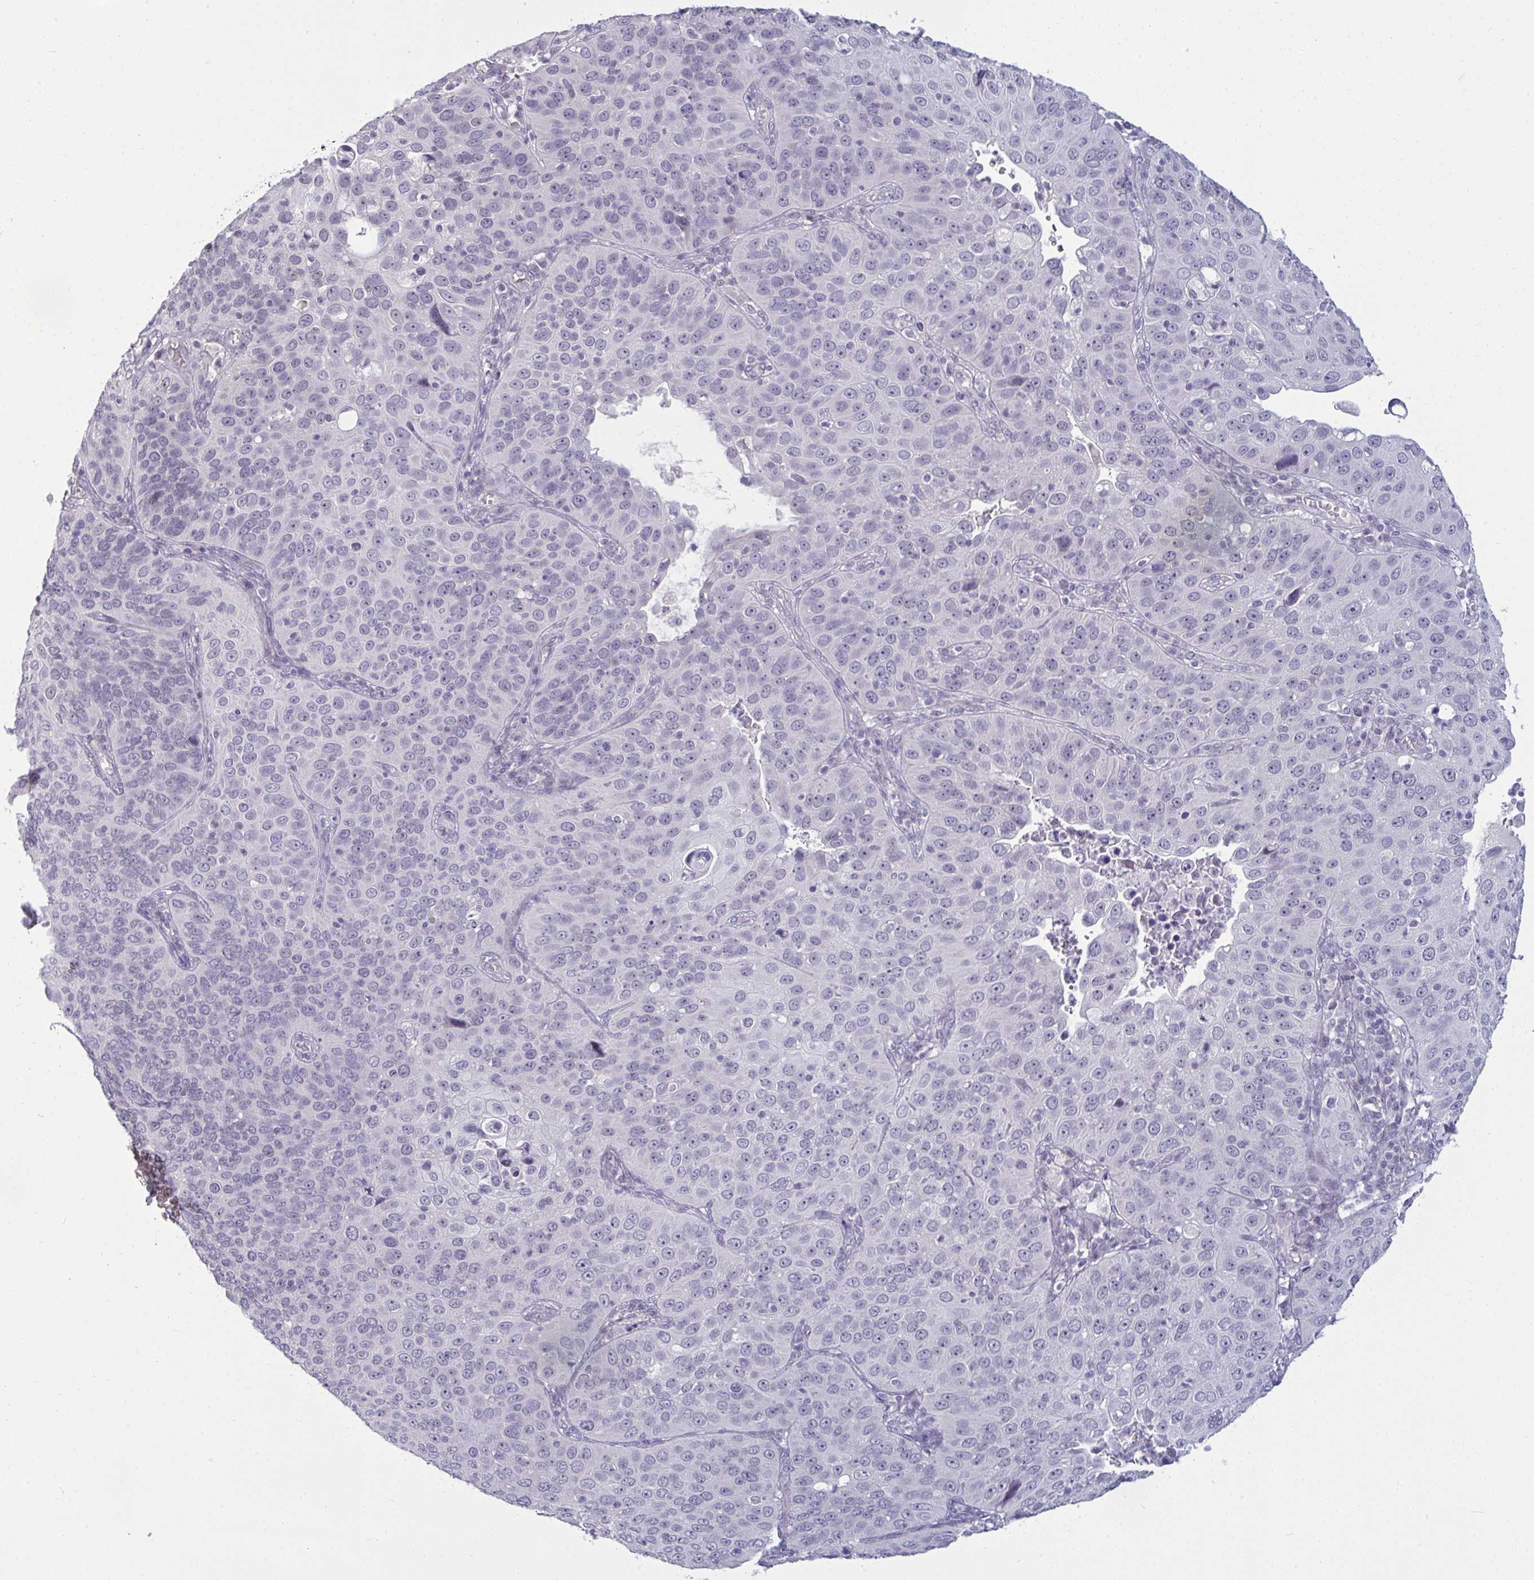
{"staining": {"intensity": "weak", "quantity": "<25%", "location": "nuclear"}, "tissue": "cervical cancer", "cell_type": "Tumor cells", "image_type": "cancer", "snomed": [{"axis": "morphology", "description": "Squamous cell carcinoma, NOS"}, {"axis": "topography", "description": "Cervix"}], "caption": "This photomicrograph is of cervical cancer (squamous cell carcinoma) stained with IHC to label a protein in brown with the nuclei are counter-stained blue. There is no expression in tumor cells.", "gene": "RNASEH1", "patient": {"sex": "female", "age": 36}}